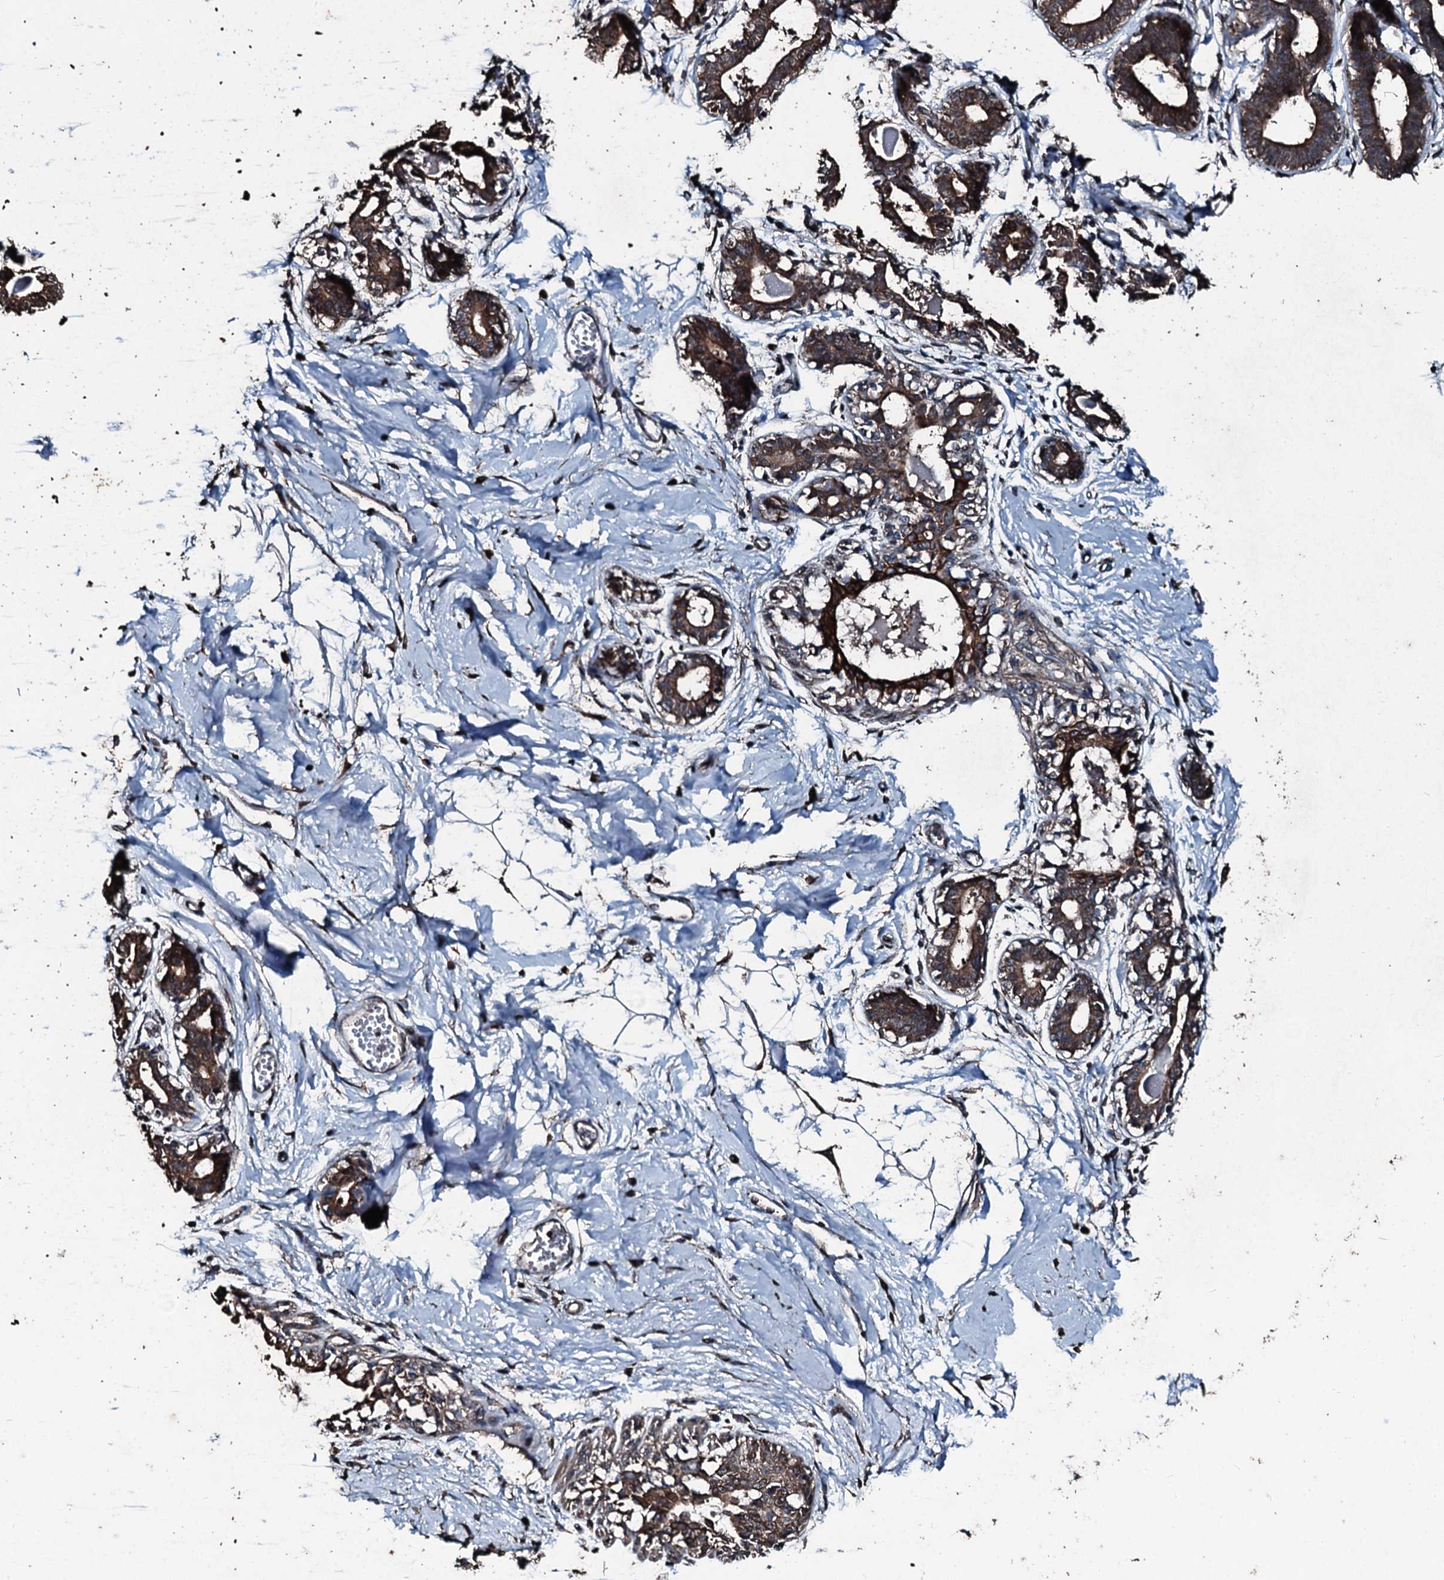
{"staining": {"intensity": "strong", "quantity": ">75%", "location": "cytoplasmic/membranous"}, "tissue": "breast", "cell_type": "Adipocytes", "image_type": "normal", "snomed": [{"axis": "morphology", "description": "Normal tissue, NOS"}, {"axis": "topography", "description": "Breast"}], "caption": "Immunohistochemistry (IHC) photomicrograph of benign human breast stained for a protein (brown), which reveals high levels of strong cytoplasmic/membranous positivity in approximately >75% of adipocytes.", "gene": "FAAP24", "patient": {"sex": "female", "age": 45}}